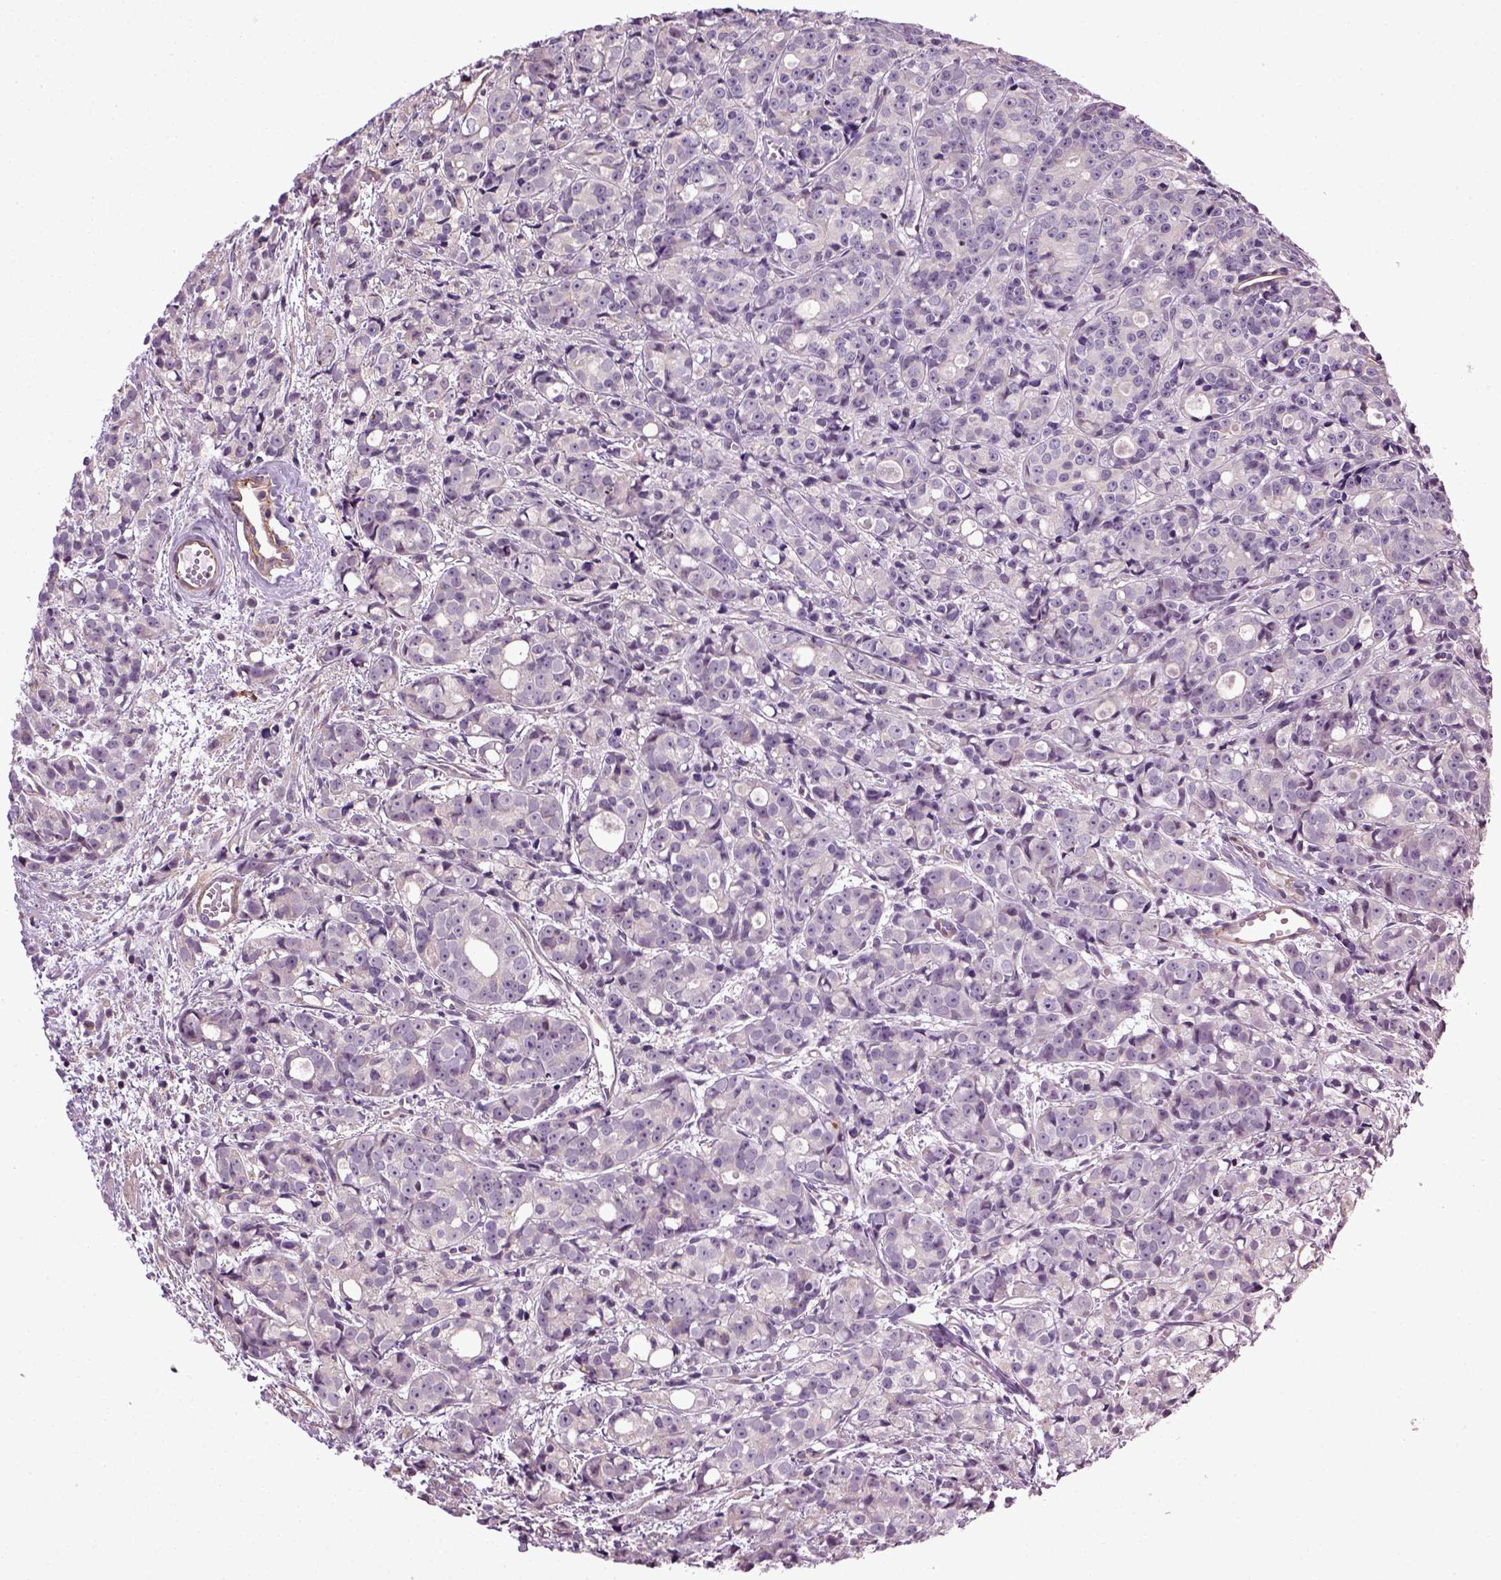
{"staining": {"intensity": "negative", "quantity": "none", "location": "none"}, "tissue": "prostate cancer", "cell_type": "Tumor cells", "image_type": "cancer", "snomed": [{"axis": "morphology", "description": "Adenocarcinoma, Medium grade"}, {"axis": "topography", "description": "Prostate"}], "caption": "An IHC photomicrograph of prostate medium-grade adenocarcinoma is shown. There is no staining in tumor cells of prostate medium-grade adenocarcinoma.", "gene": "TPRG1", "patient": {"sex": "male", "age": 74}}